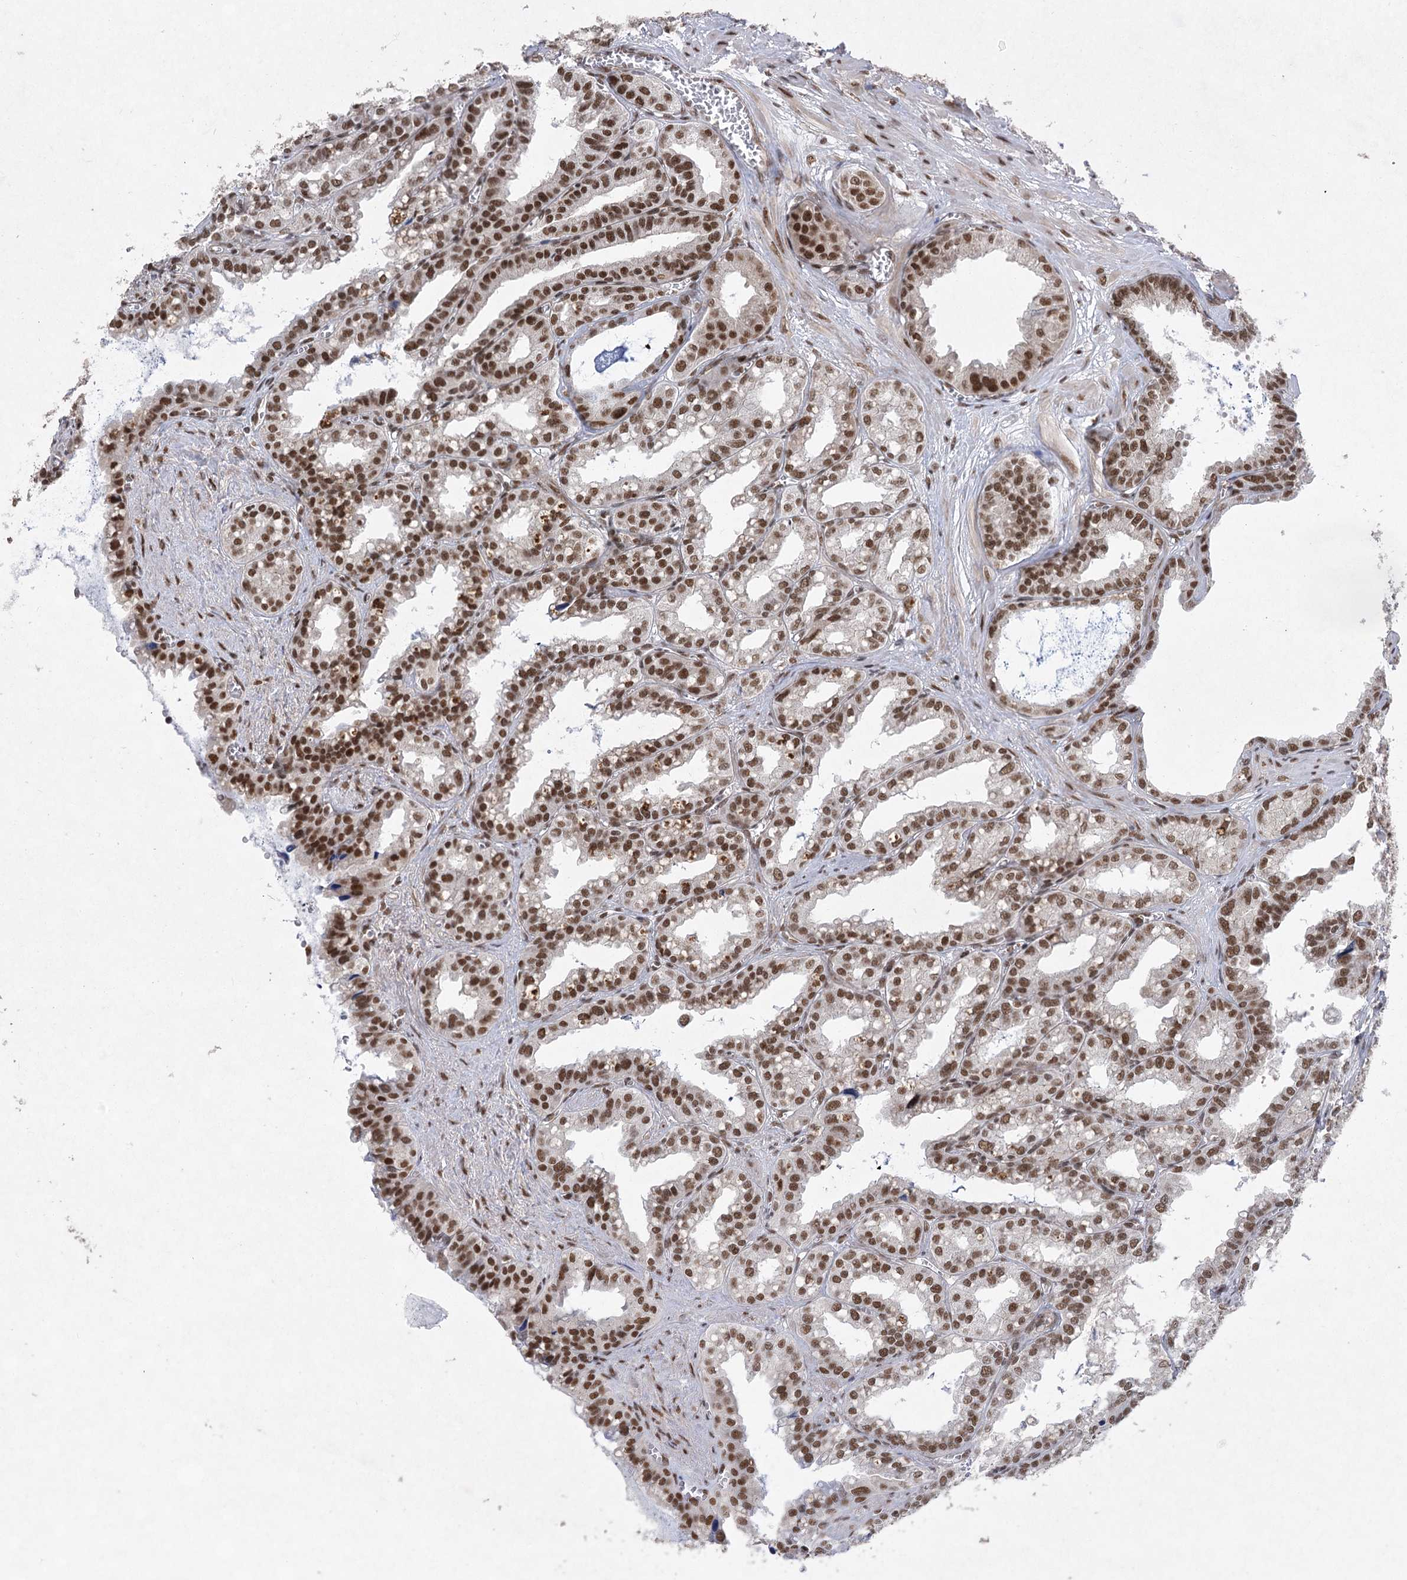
{"staining": {"intensity": "strong", "quantity": ">75%", "location": "nuclear"}, "tissue": "seminal vesicle", "cell_type": "Glandular cells", "image_type": "normal", "snomed": [{"axis": "morphology", "description": "Normal tissue, NOS"}, {"axis": "topography", "description": "Prostate"}, {"axis": "topography", "description": "Seminal veicle"}], "caption": "Glandular cells display strong nuclear expression in about >75% of cells in unremarkable seminal vesicle.", "gene": "ZCCHC8", "patient": {"sex": "male", "age": 51}}